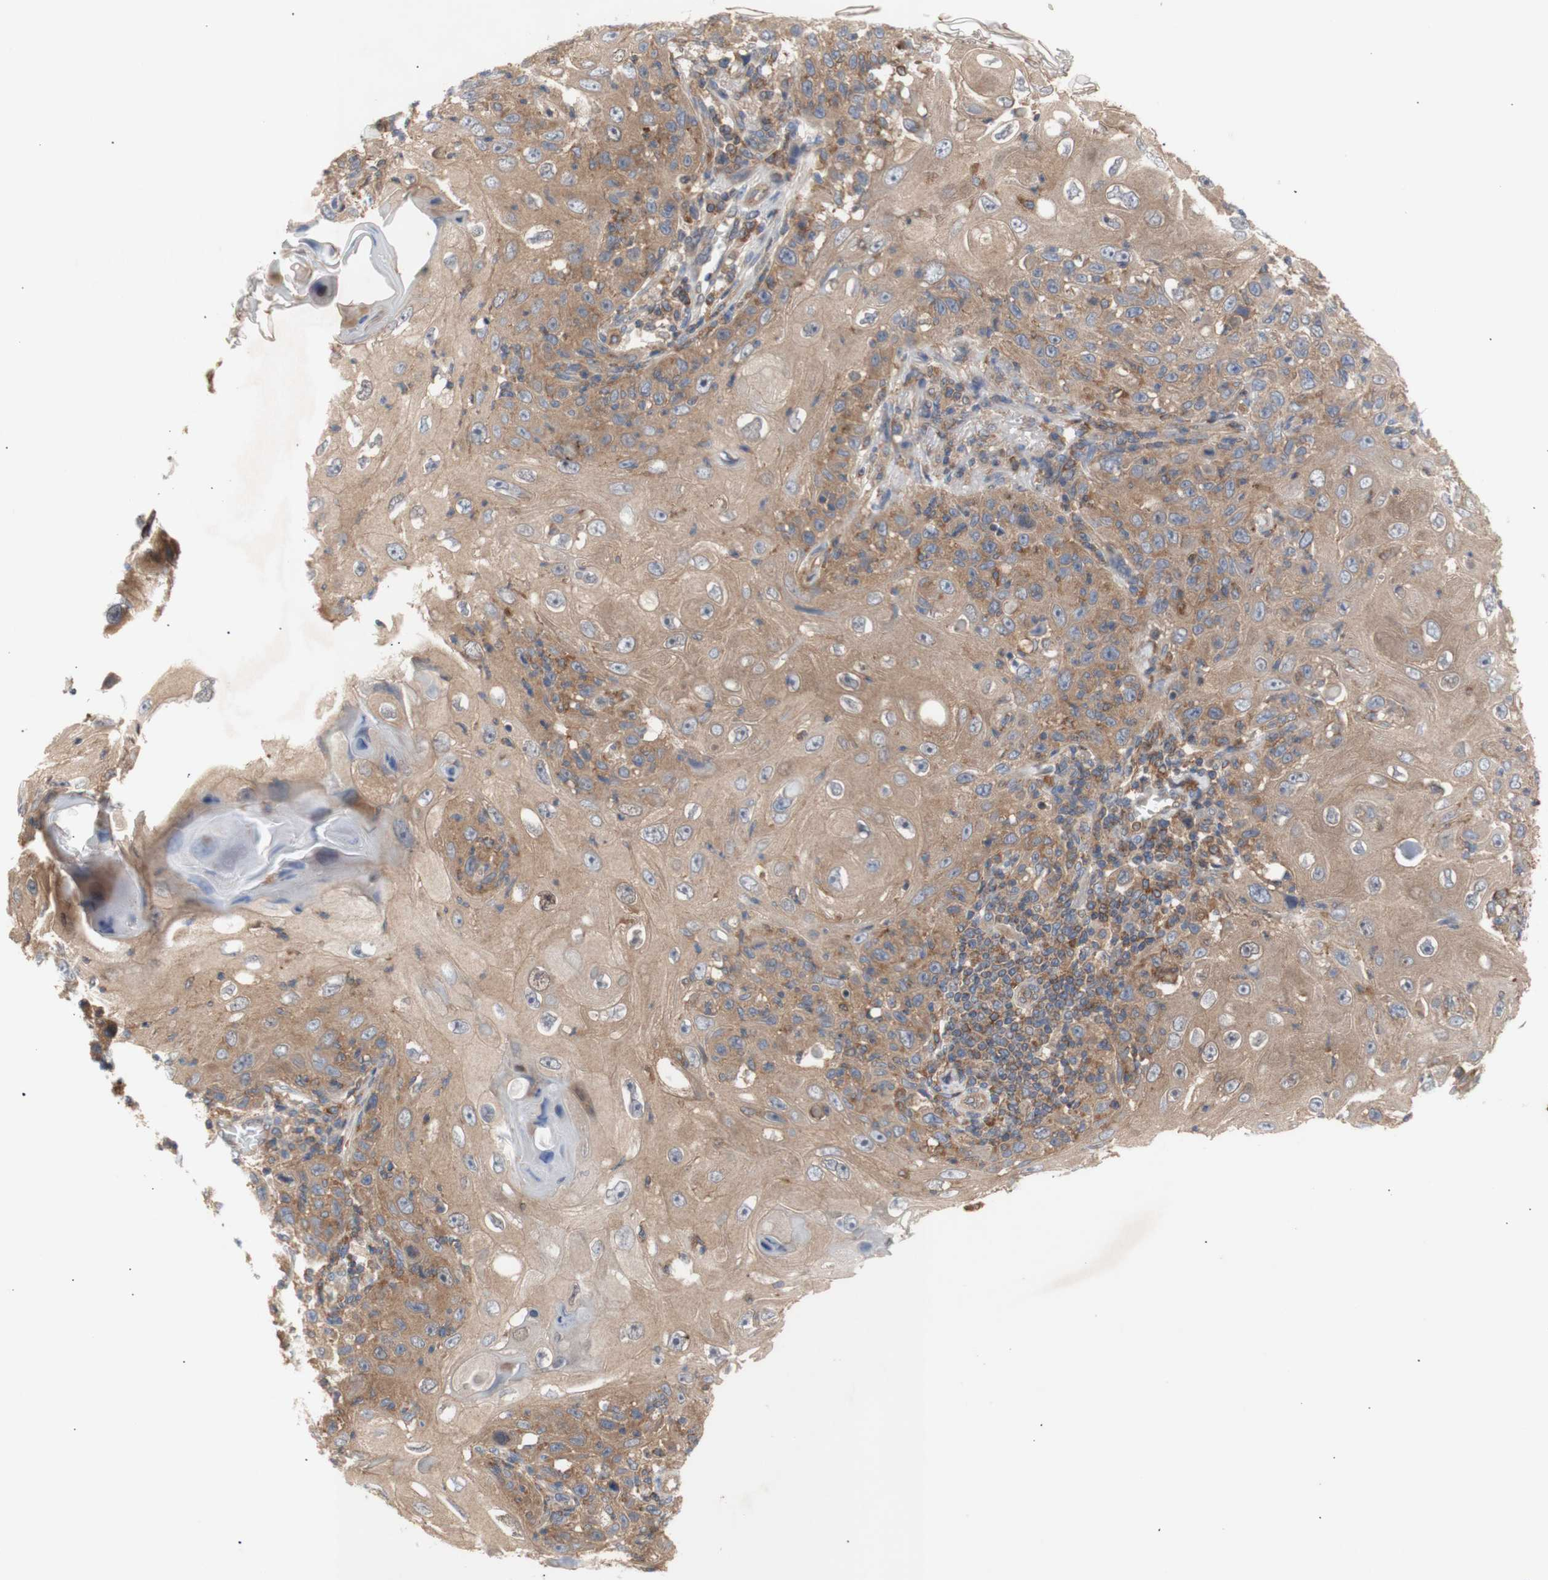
{"staining": {"intensity": "moderate", "quantity": ">75%", "location": "cytoplasmic/membranous"}, "tissue": "skin cancer", "cell_type": "Tumor cells", "image_type": "cancer", "snomed": [{"axis": "morphology", "description": "Squamous cell carcinoma, NOS"}, {"axis": "topography", "description": "Skin"}], "caption": "This is an image of immunohistochemistry (IHC) staining of skin cancer (squamous cell carcinoma), which shows moderate staining in the cytoplasmic/membranous of tumor cells.", "gene": "IKBKG", "patient": {"sex": "female", "age": 88}}